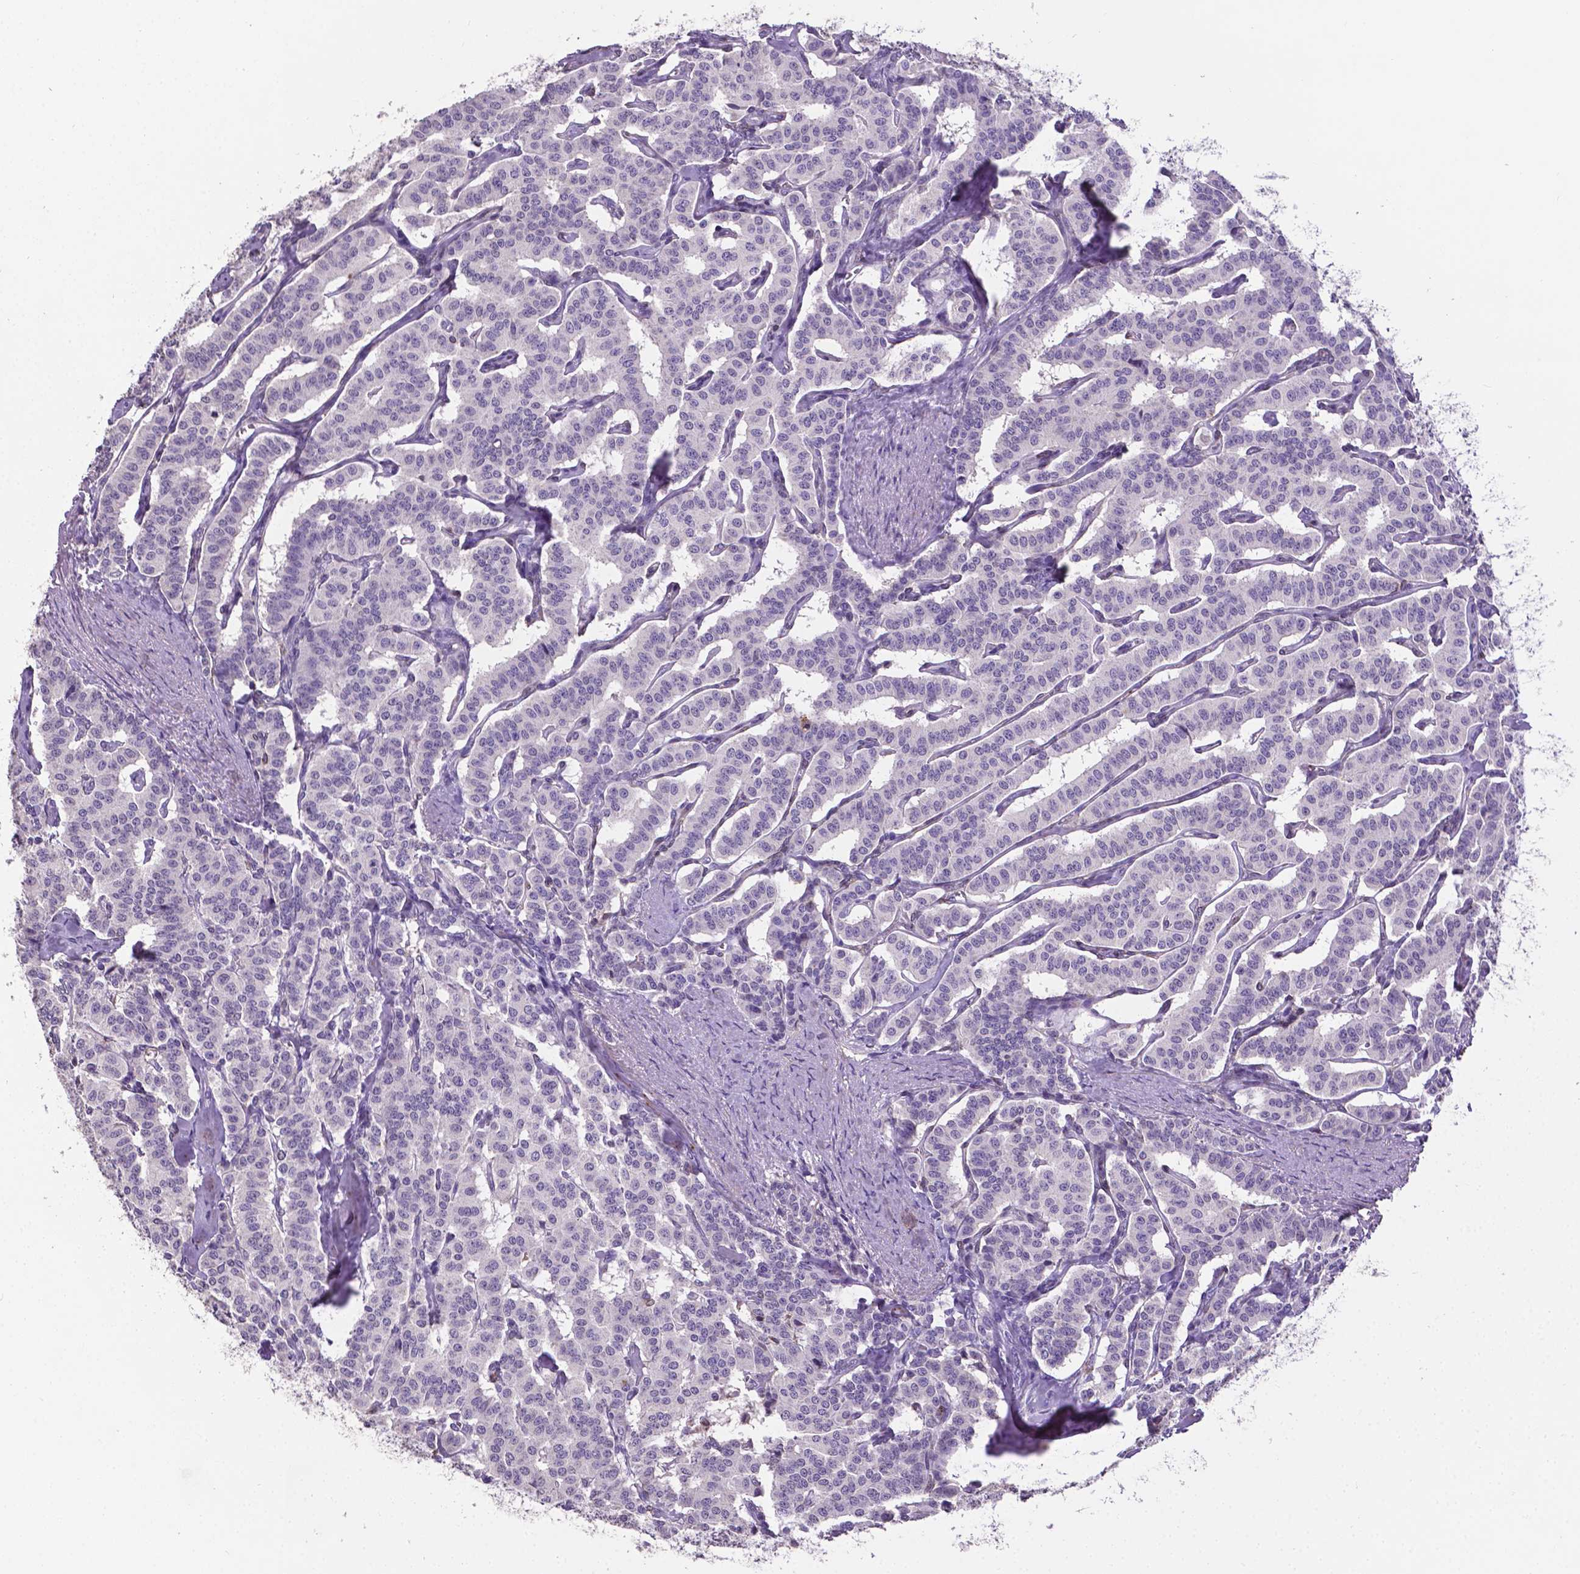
{"staining": {"intensity": "negative", "quantity": "none", "location": "none"}, "tissue": "carcinoid", "cell_type": "Tumor cells", "image_type": "cancer", "snomed": [{"axis": "morphology", "description": "Carcinoid, malignant, NOS"}, {"axis": "topography", "description": "Lung"}], "caption": "Protein analysis of carcinoid exhibits no significant staining in tumor cells. The staining is performed using DAB (3,3'-diaminobenzidine) brown chromogen with nuclei counter-stained in using hematoxylin.", "gene": "APOE", "patient": {"sex": "female", "age": 46}}